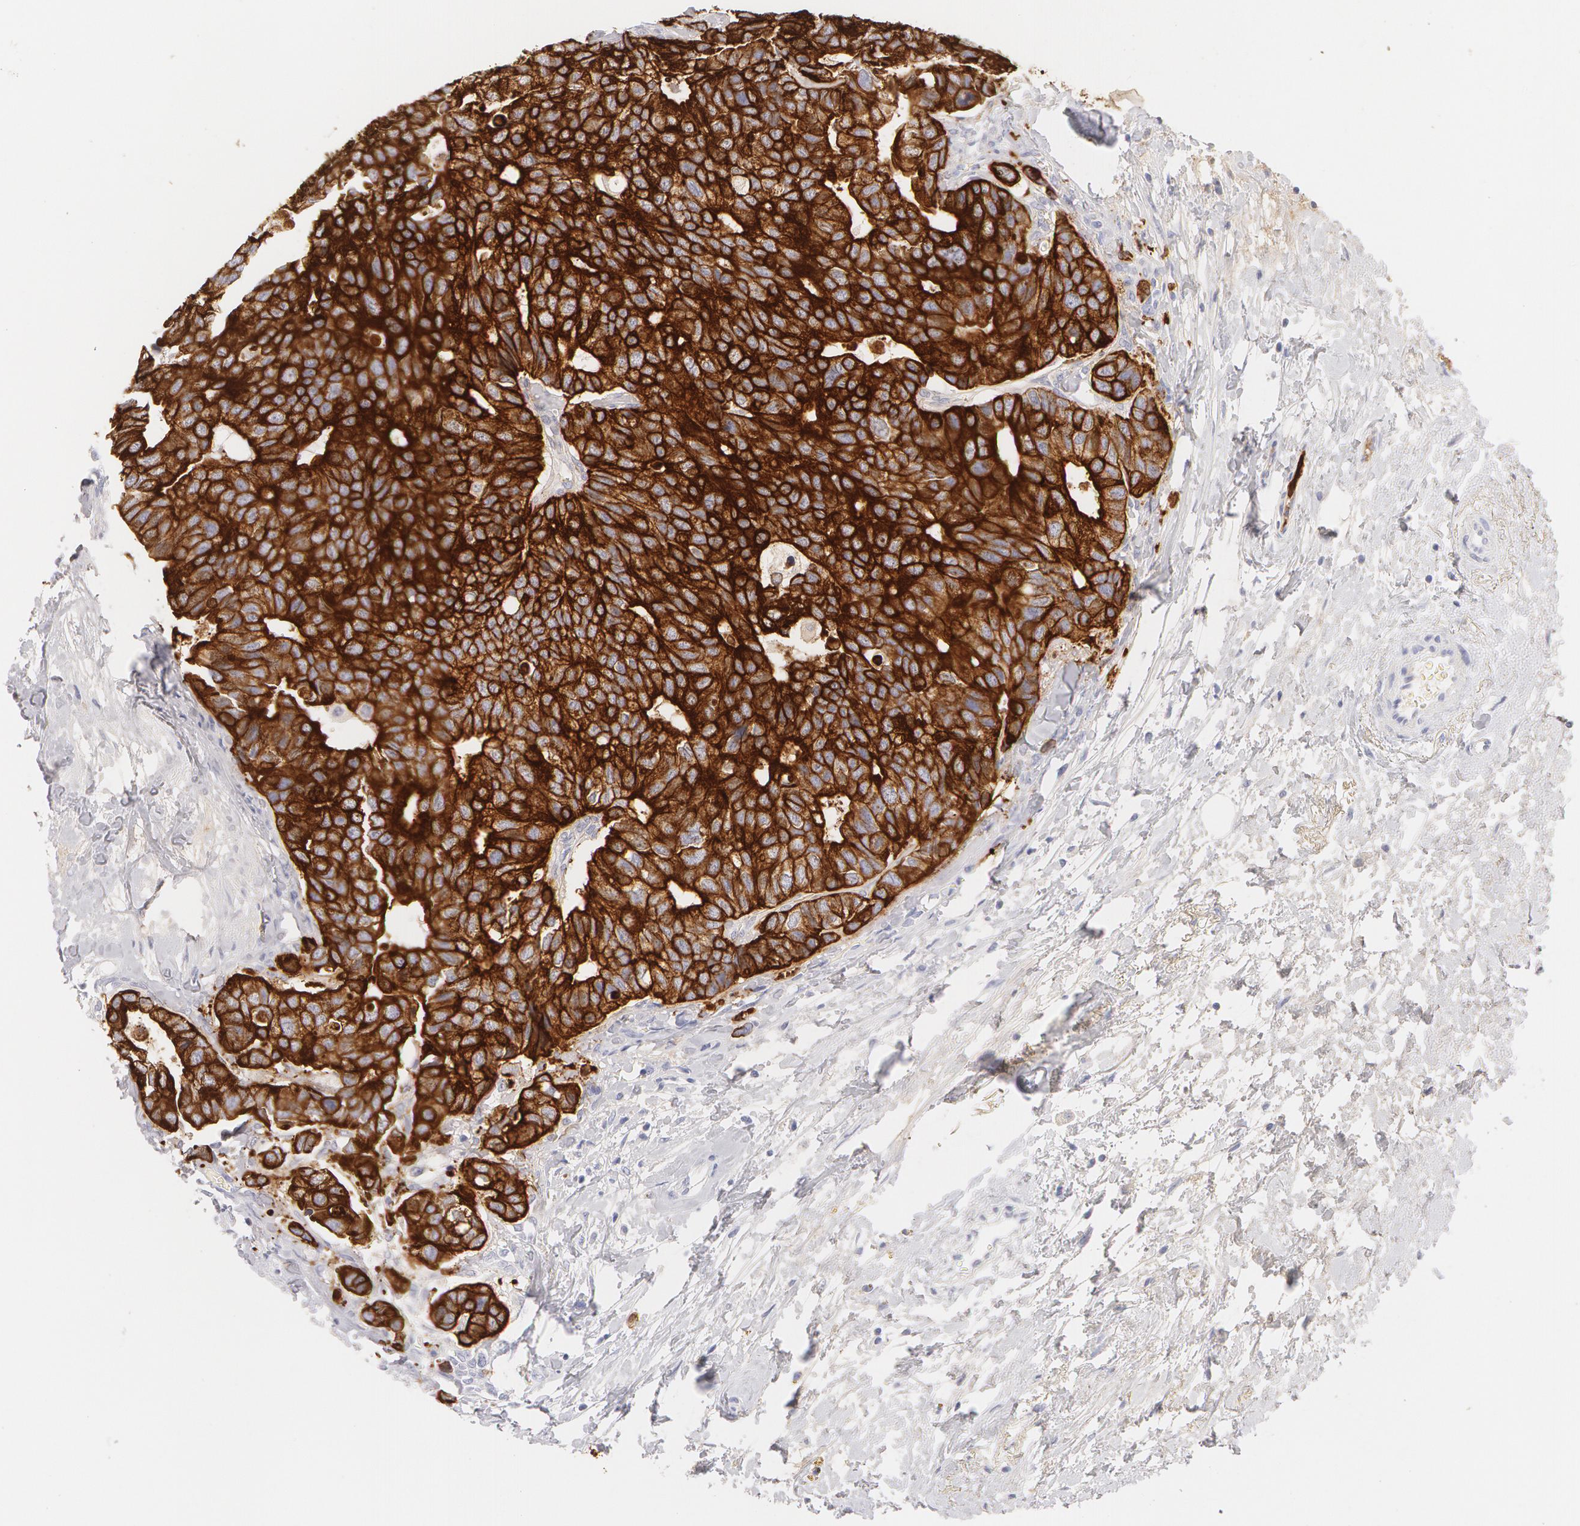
{"staining": {"intensity": "strong", "quantity": ">75%", "location": "cytoplasmic/membranous"}, "tissue": "breast cancer", "cell_type": "Tumor cells", "image_type": "cancer", "snomed": [{"axis": "morphology", "description": "Duct carcinoma"}, {"axis": "topography", "description": "Breast"}], "caption": "High-power microscopy captured an IHC histopathology image of breast cancer, revealing strong cytoplasmic/membranous staining in about >75% of tumor cells.", "gene": "KRT8", "patient": {"sex": "female", "age": 69}}